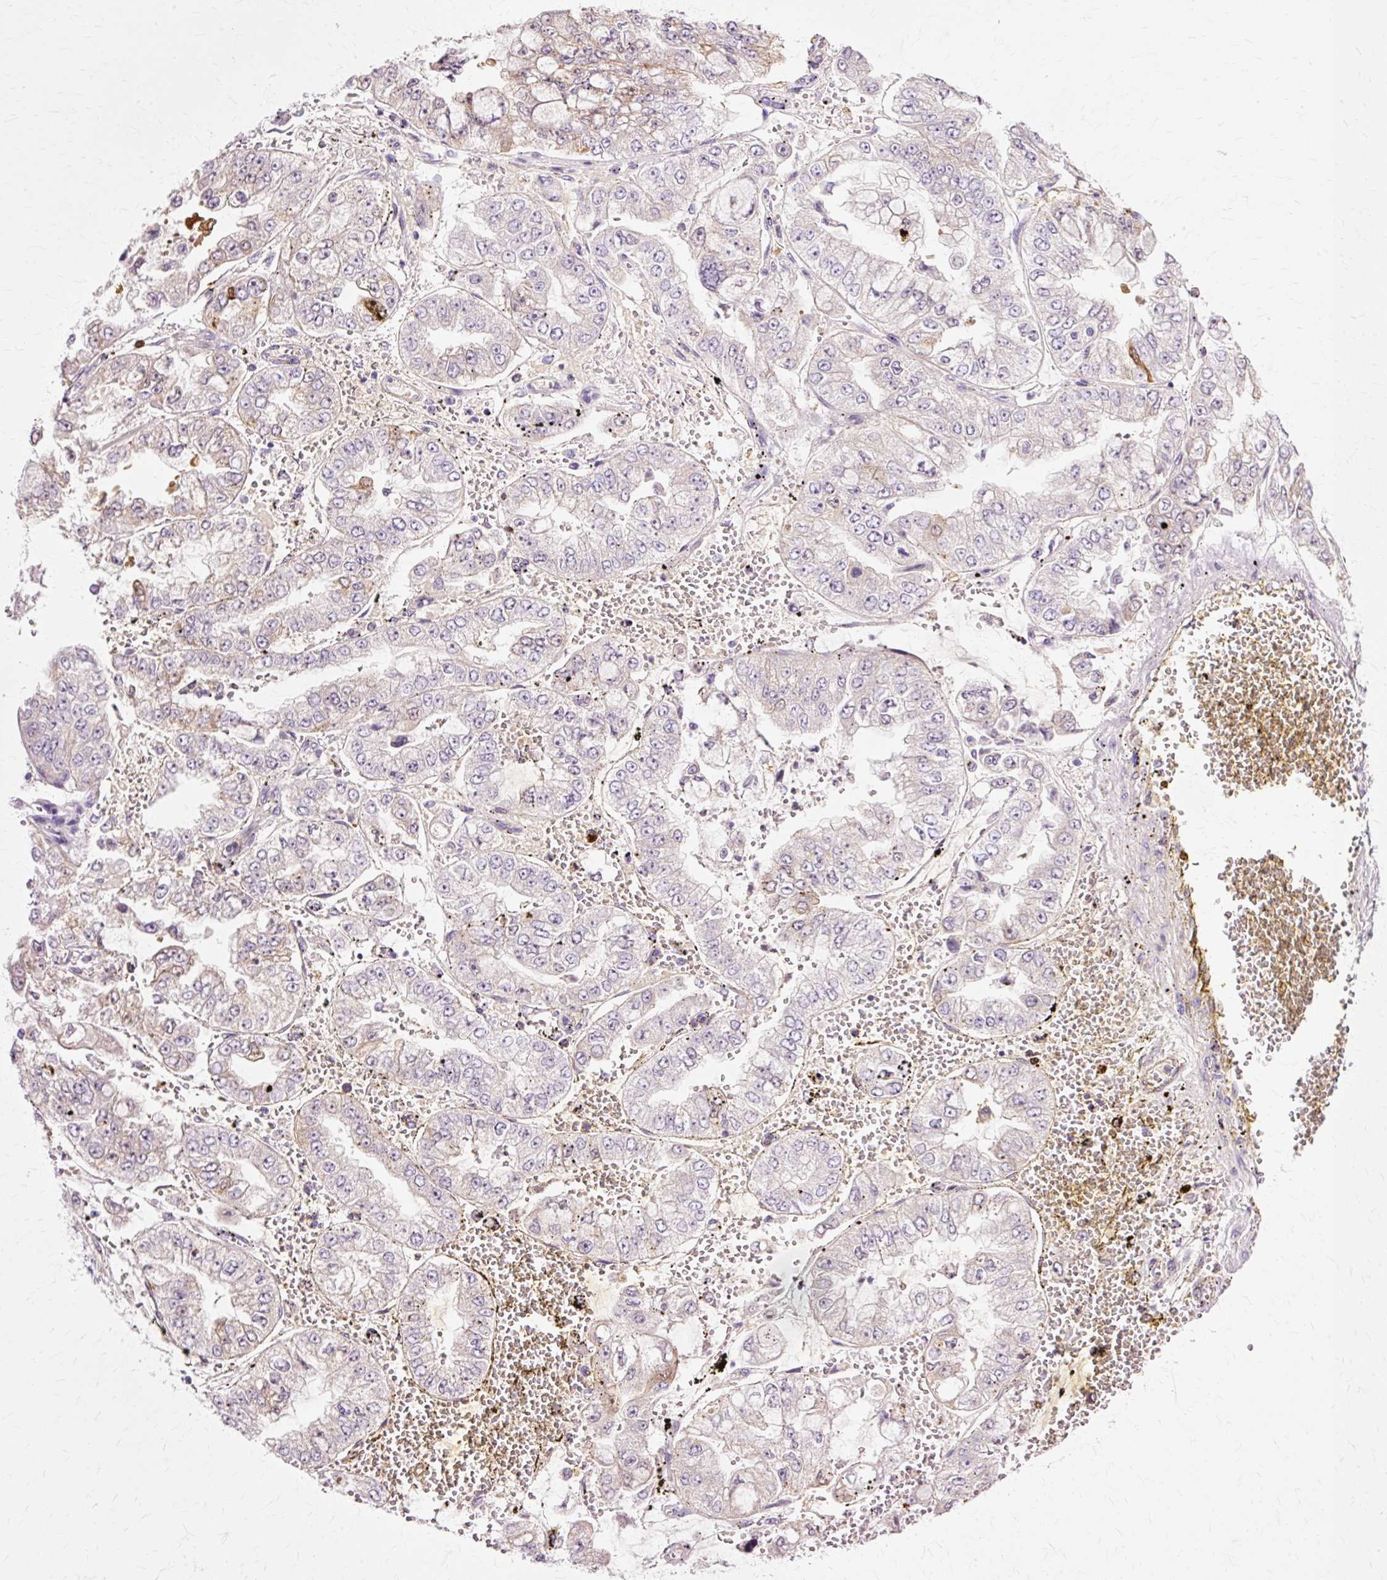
{"staining": {"intensity": "negative", "quantity": "none", "location": "none"}, "tissue": "stomach cancer", "cell_type": "Tumor cells", "image_type": "cancer", "snomed": [{"axis": "morphology", "description": "Adenocarcinoma, NOS"}, {"axis": "topography", "description": "Stomach"}], "caption": "The image demonstrates no significant staining in tumor cells of stomach adenocarcinoma.", "gene": "VN1R2", "patient": {"sex": "male", "age": 76}}